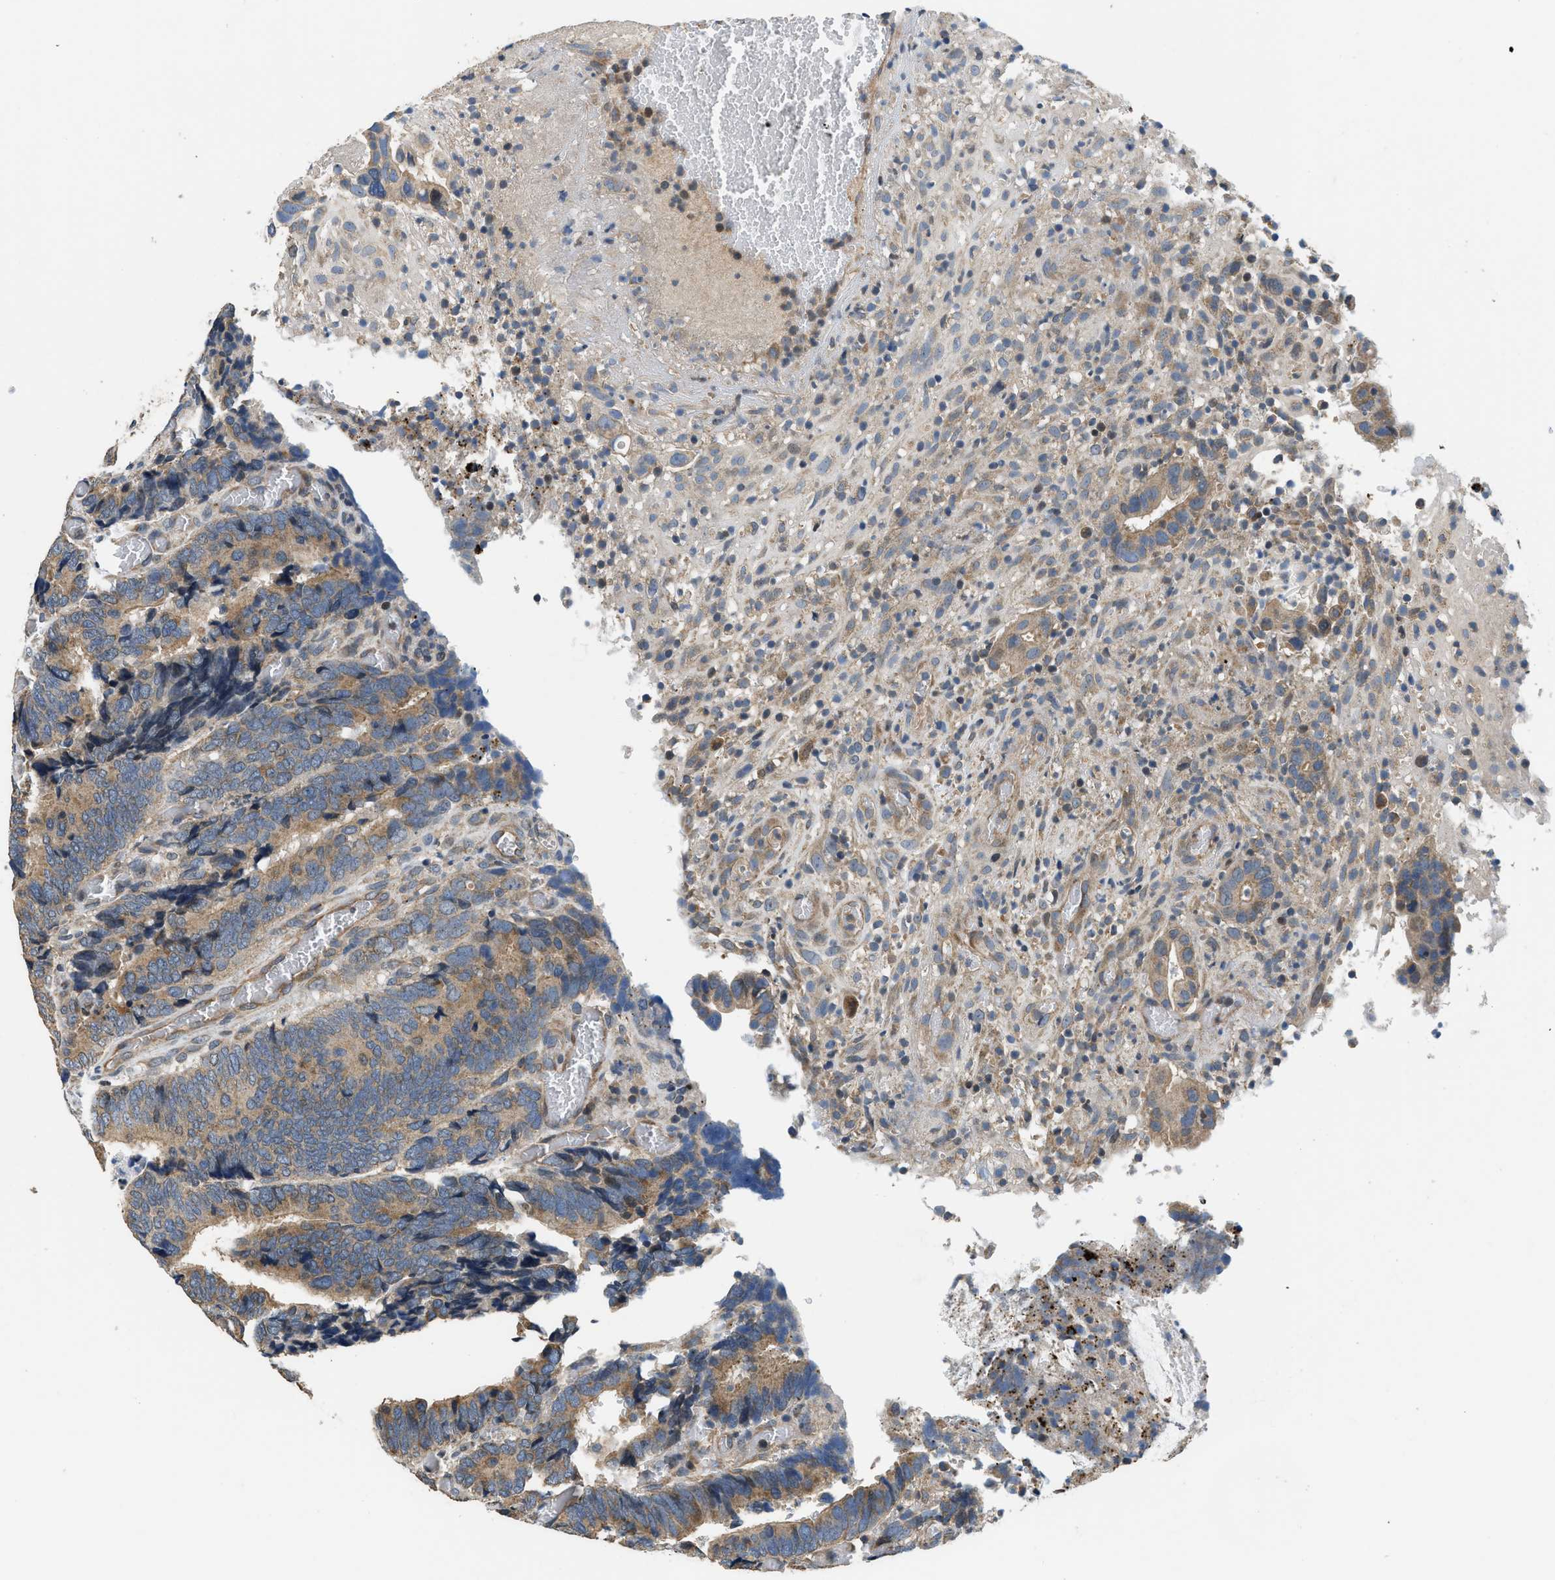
{"staining": {"intensity": "moderate", "quantity": "25%-75%", "location": "cytoplasmic/membranous"}, "tissue": "colorectal cancer", "cell_type": "Tumor cells", "image_type": "cancer", "snomed": [{"axis": "morphology", "description": "Adenocarcinoma, NOS"}, {"axis": "topography", "description": "Colon"}], "caption": "IHC micrograph of neoplastic tissue: human colorectal adenocarcinoma stained using immunohistochemistry (IHC) reveals medium levels of moderate protein expression localized specifically in the cytoplasmic/membranous of tumor cells, appearing as a cytoplasmic/membranous brown color.", "gene": "SSH2", "patient": {"sex": "male", "age": 72}}